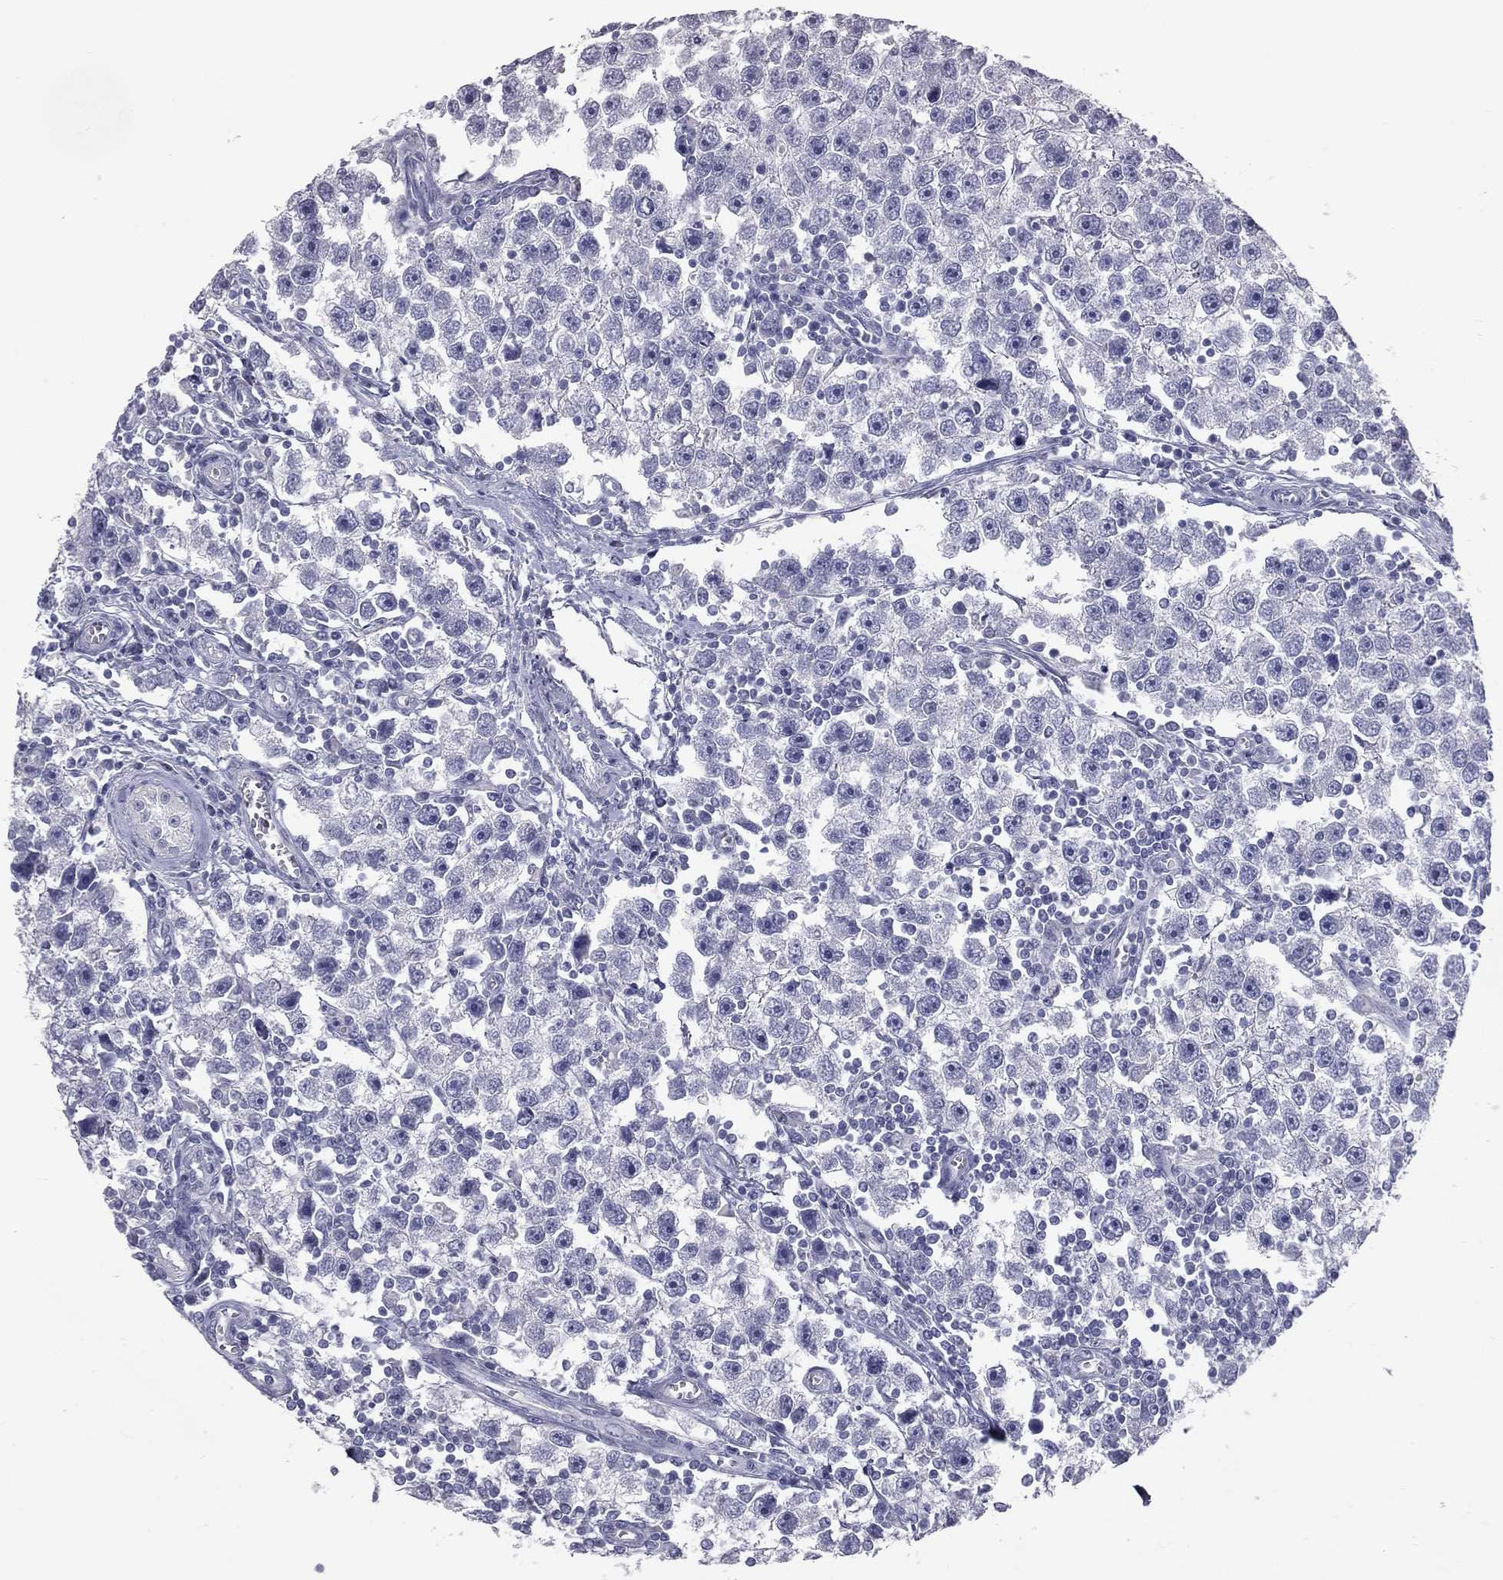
{"staining": {"intensity": "negative", "quantity": "none", "location": "none"}, "tissue": "testis cancer", "cell_type": "Tumor cells", "image_type": "cancer", "snomed": [{"axis": "morphology", "description": "Seminoma, NOS"}, {"axis": "topography", "description": "Testis"}], "caption": "A micrograph of seminoma (testis) stained for a protein reveals no brown staining in tumor cells.", "gene": "TFPI2", "patient": {"sex": "male", "age": 30}}